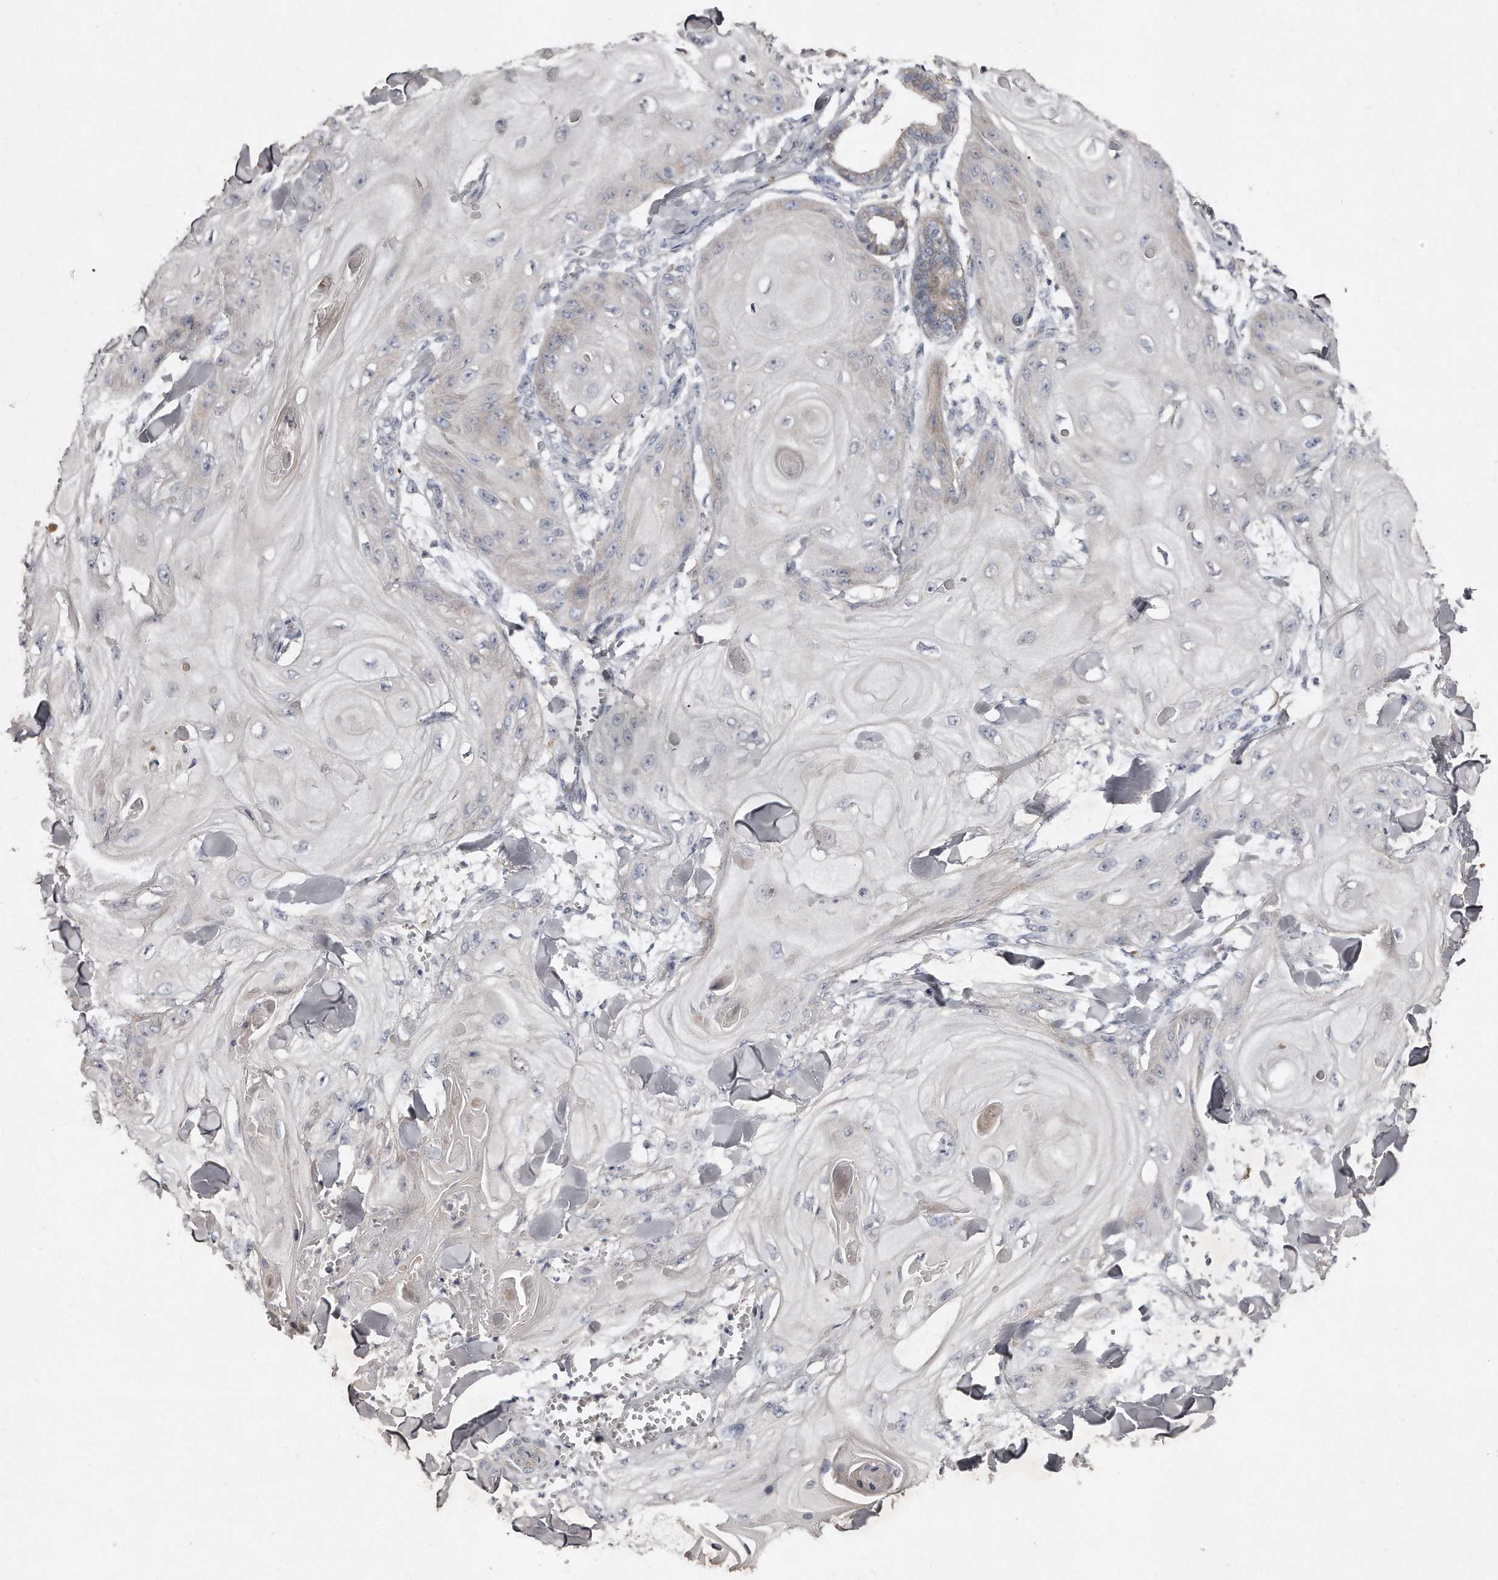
{"staining": {"intensity": "negative", "quantity": "none", "location": "none"}, "tissue": "skin cancer", "cell_type": "Tumor cells", "image_type": "cancer", "snomed": [{"axis": "morphology", "description": "Squamous cell carcinoma, NOS"}, {"axis": "topography", "description": "Skin"}], "caption": "The histopathology image displays no staining of tumor cells in skin squamous cell carcinoma.", "gene": "TECR", "patient": {"sex": "male", "age": 74}}